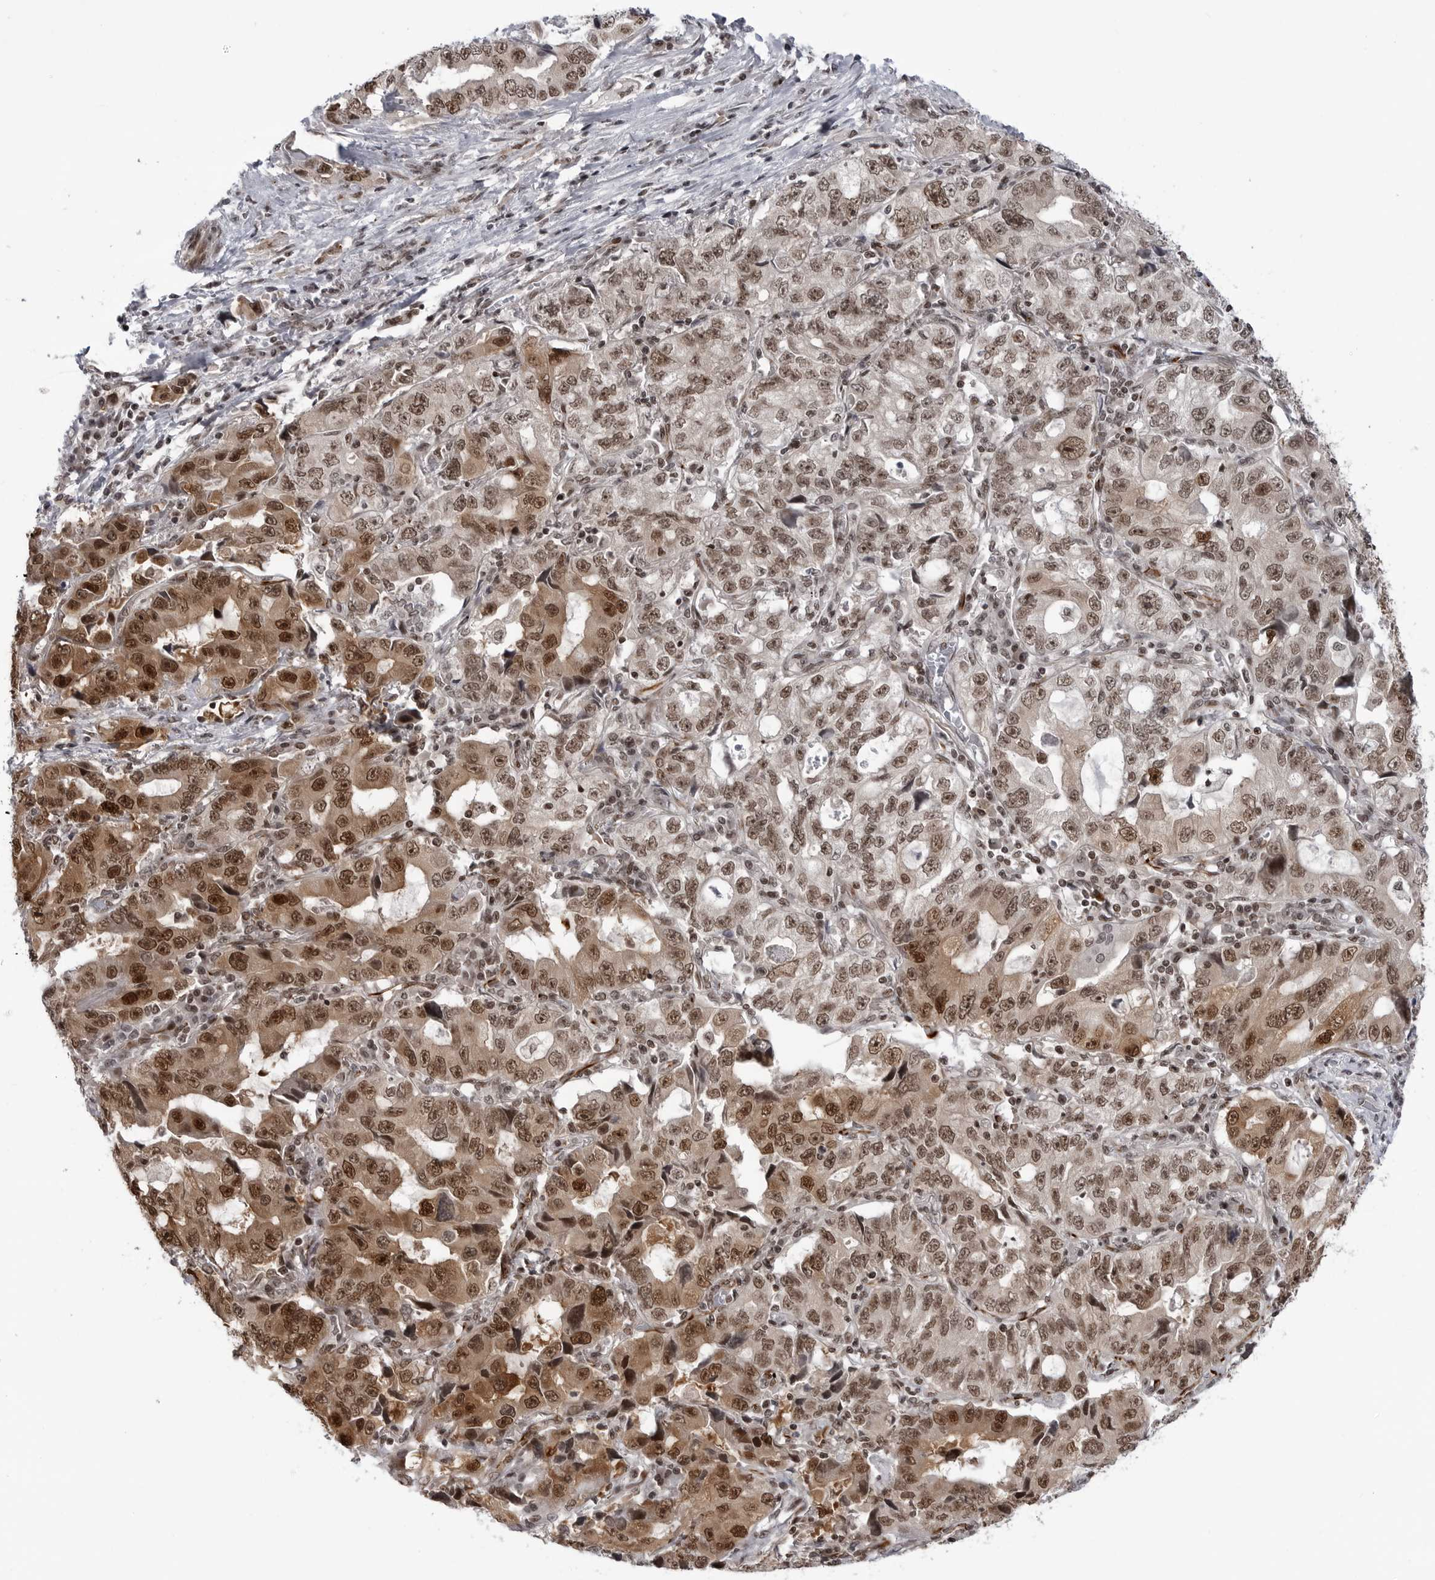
{"staining": {"intensity": "moderate", "quantity": ">75%", "location": "cytoplasmic/membranous,nuclear"}, "tissue": "lung cancer", "cell_type": "Tumor cells", "image_type": "cancer", "snomed": [{"axis": "morphology", "description": "Adenocarcinoma, NOS"}, {"axis": "topography", "description": "Lung"}], "caption": "Protein expression analysis of adenocarcinoma (lung) displays moderate cytoplasmic/membranous and nuclear positivity in about >75% of tumor cells.", "gene": "TRIM66", "patient": {"sex": "female", "age": 51}}